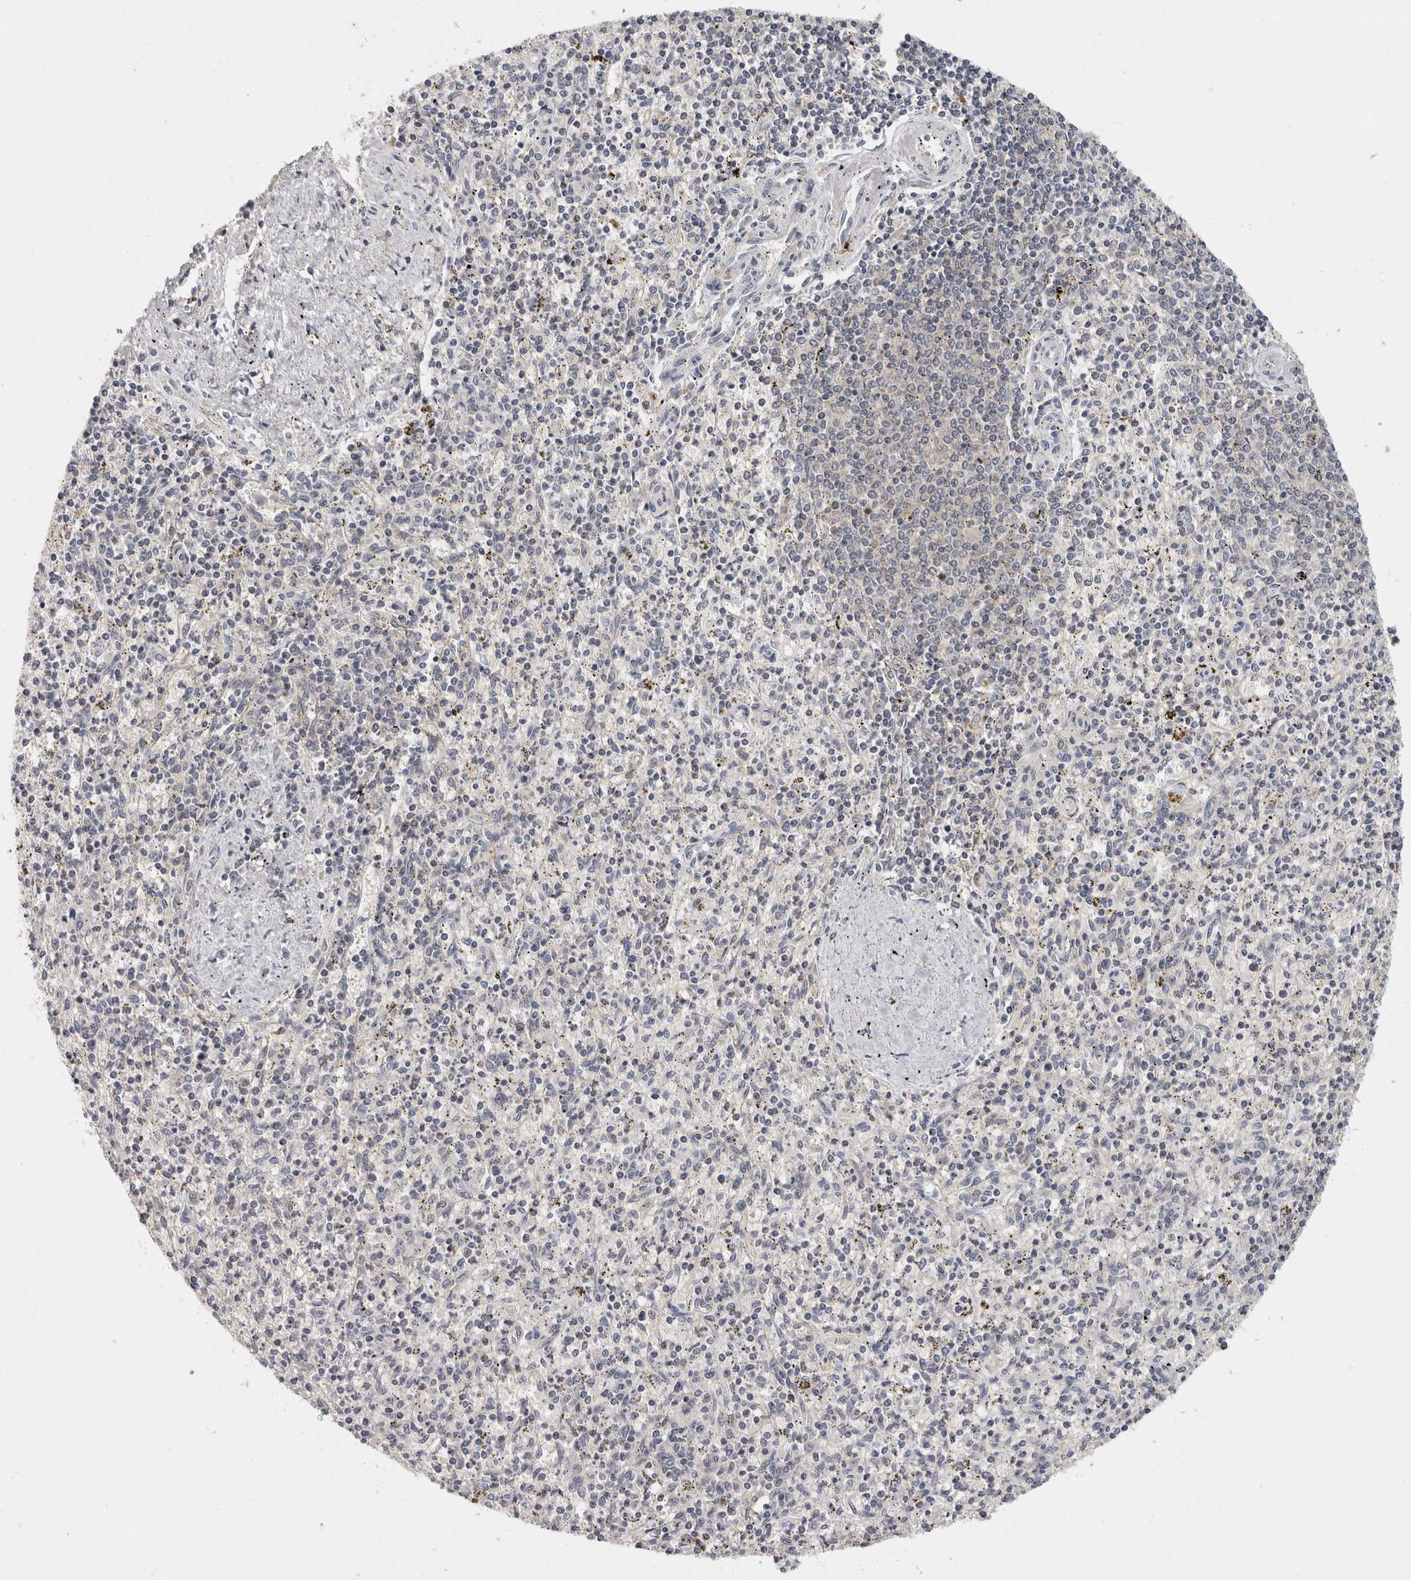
{"staining": {"intensity": "negative", "quantity": "none", "location": "none"}, "tissue": "spleen", "cell_type": "Cells in red pulp", "image_type": "normal", "snomed": [{"axis": "morphology", "description": "Normal tissue, NOS"}, {"axis": "topography", "description": "Spleen"}], "caption": "DAB immunohistochemical staining of benign human spleen exhibits no significant expression in cells in red pulp.", "gene": "ACAT2", "patient": {"sex": "male", "age": 72}}